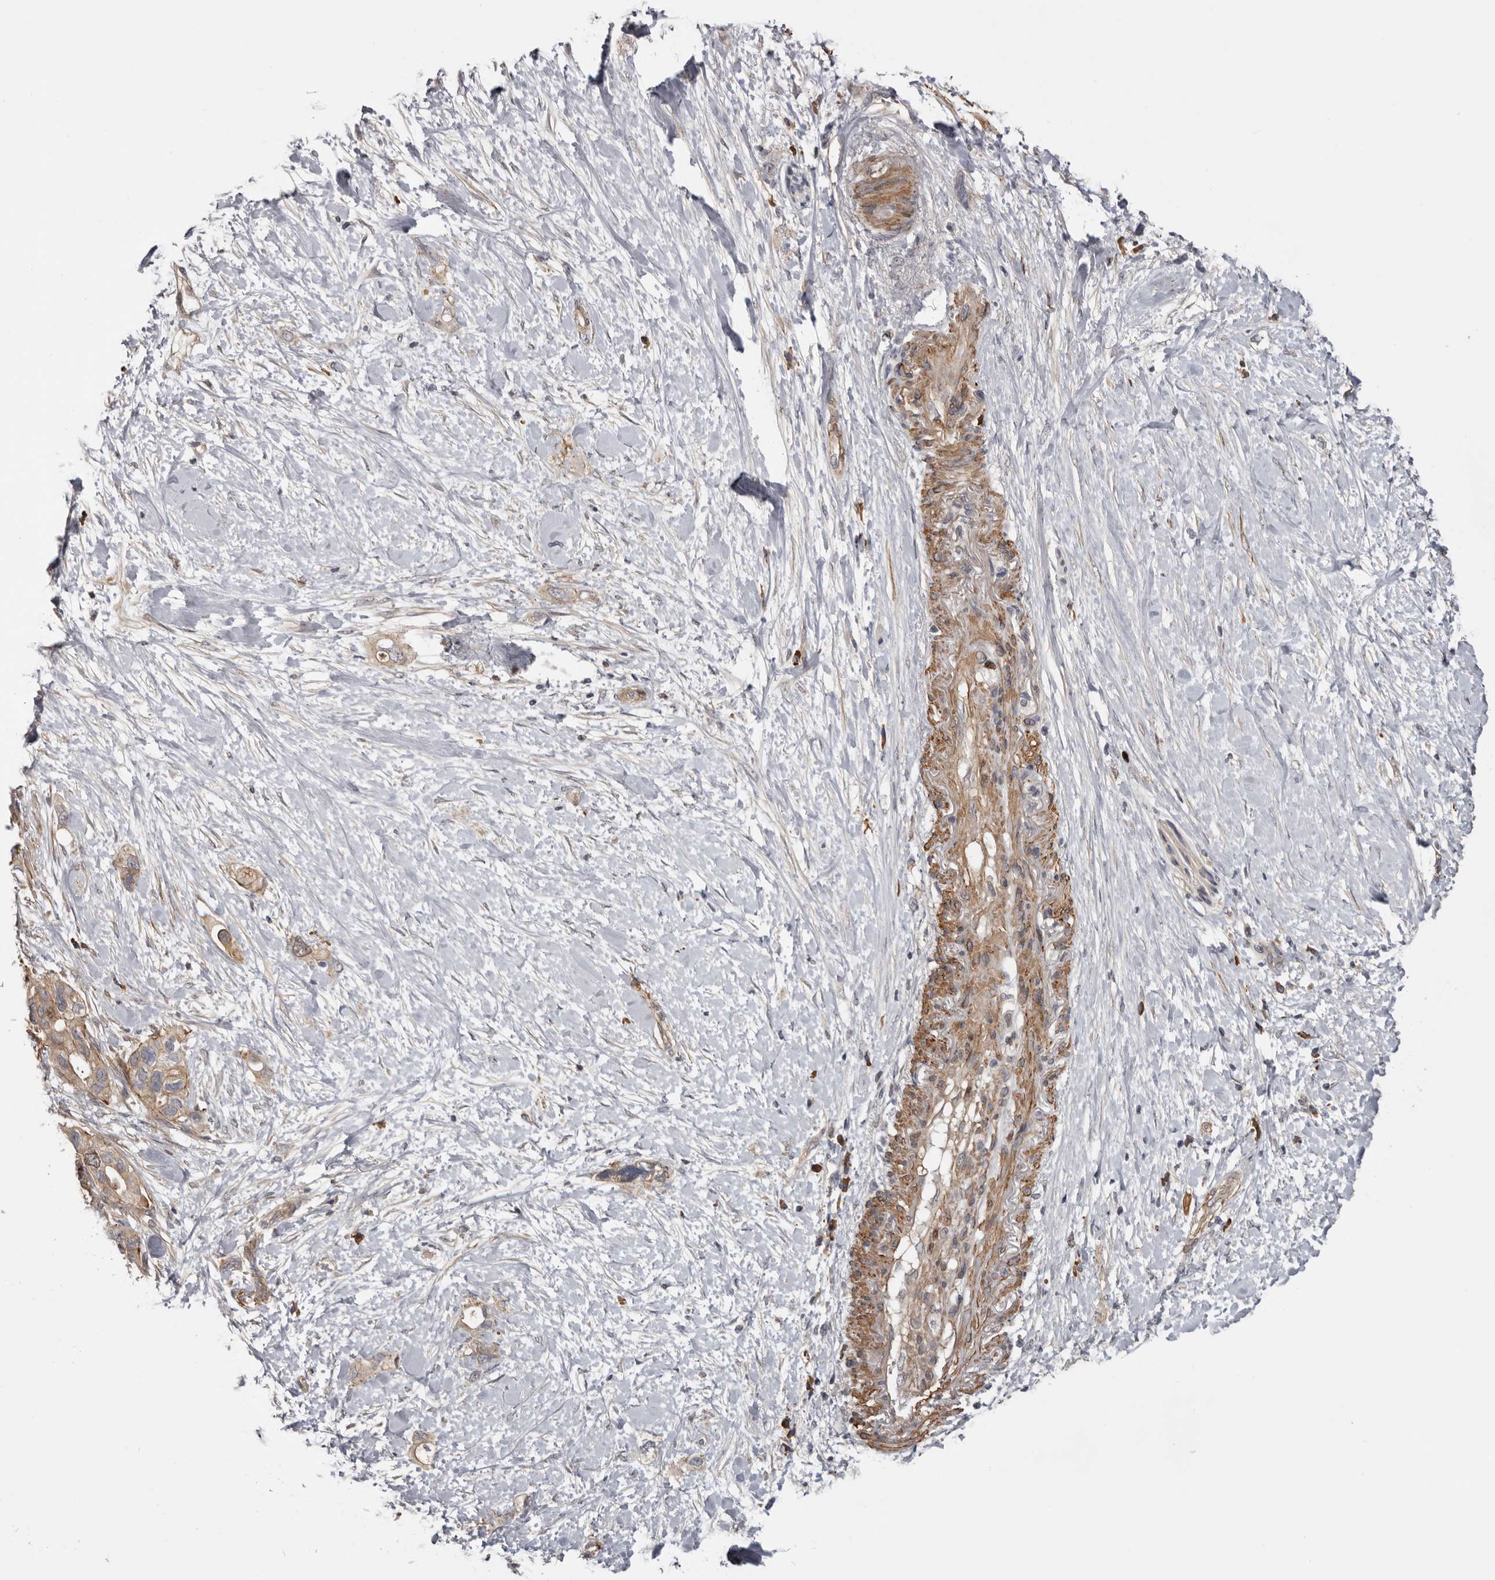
{"staining": {"intensity": "moderate", "quantity": ">75%", "location": "cytoplasmic/membranous"}, "tissue": "pancreatic cancer", "cell_type": "Tumor cells", "image_type": "cancer", "snomed": [{"axis": "morphology", "description": "Adenocarcinoma, NOS"}, {"axis": "topography", "description": "Pancreas"}], "caption": "Brown immunohistochemical staining in pancreatic cancer displays moderate cytoplasmic/membranous expression in approximately >75% of tumor cells.", "gene": "CDCA8", "patient": {"sex": "female", "age": 56}}